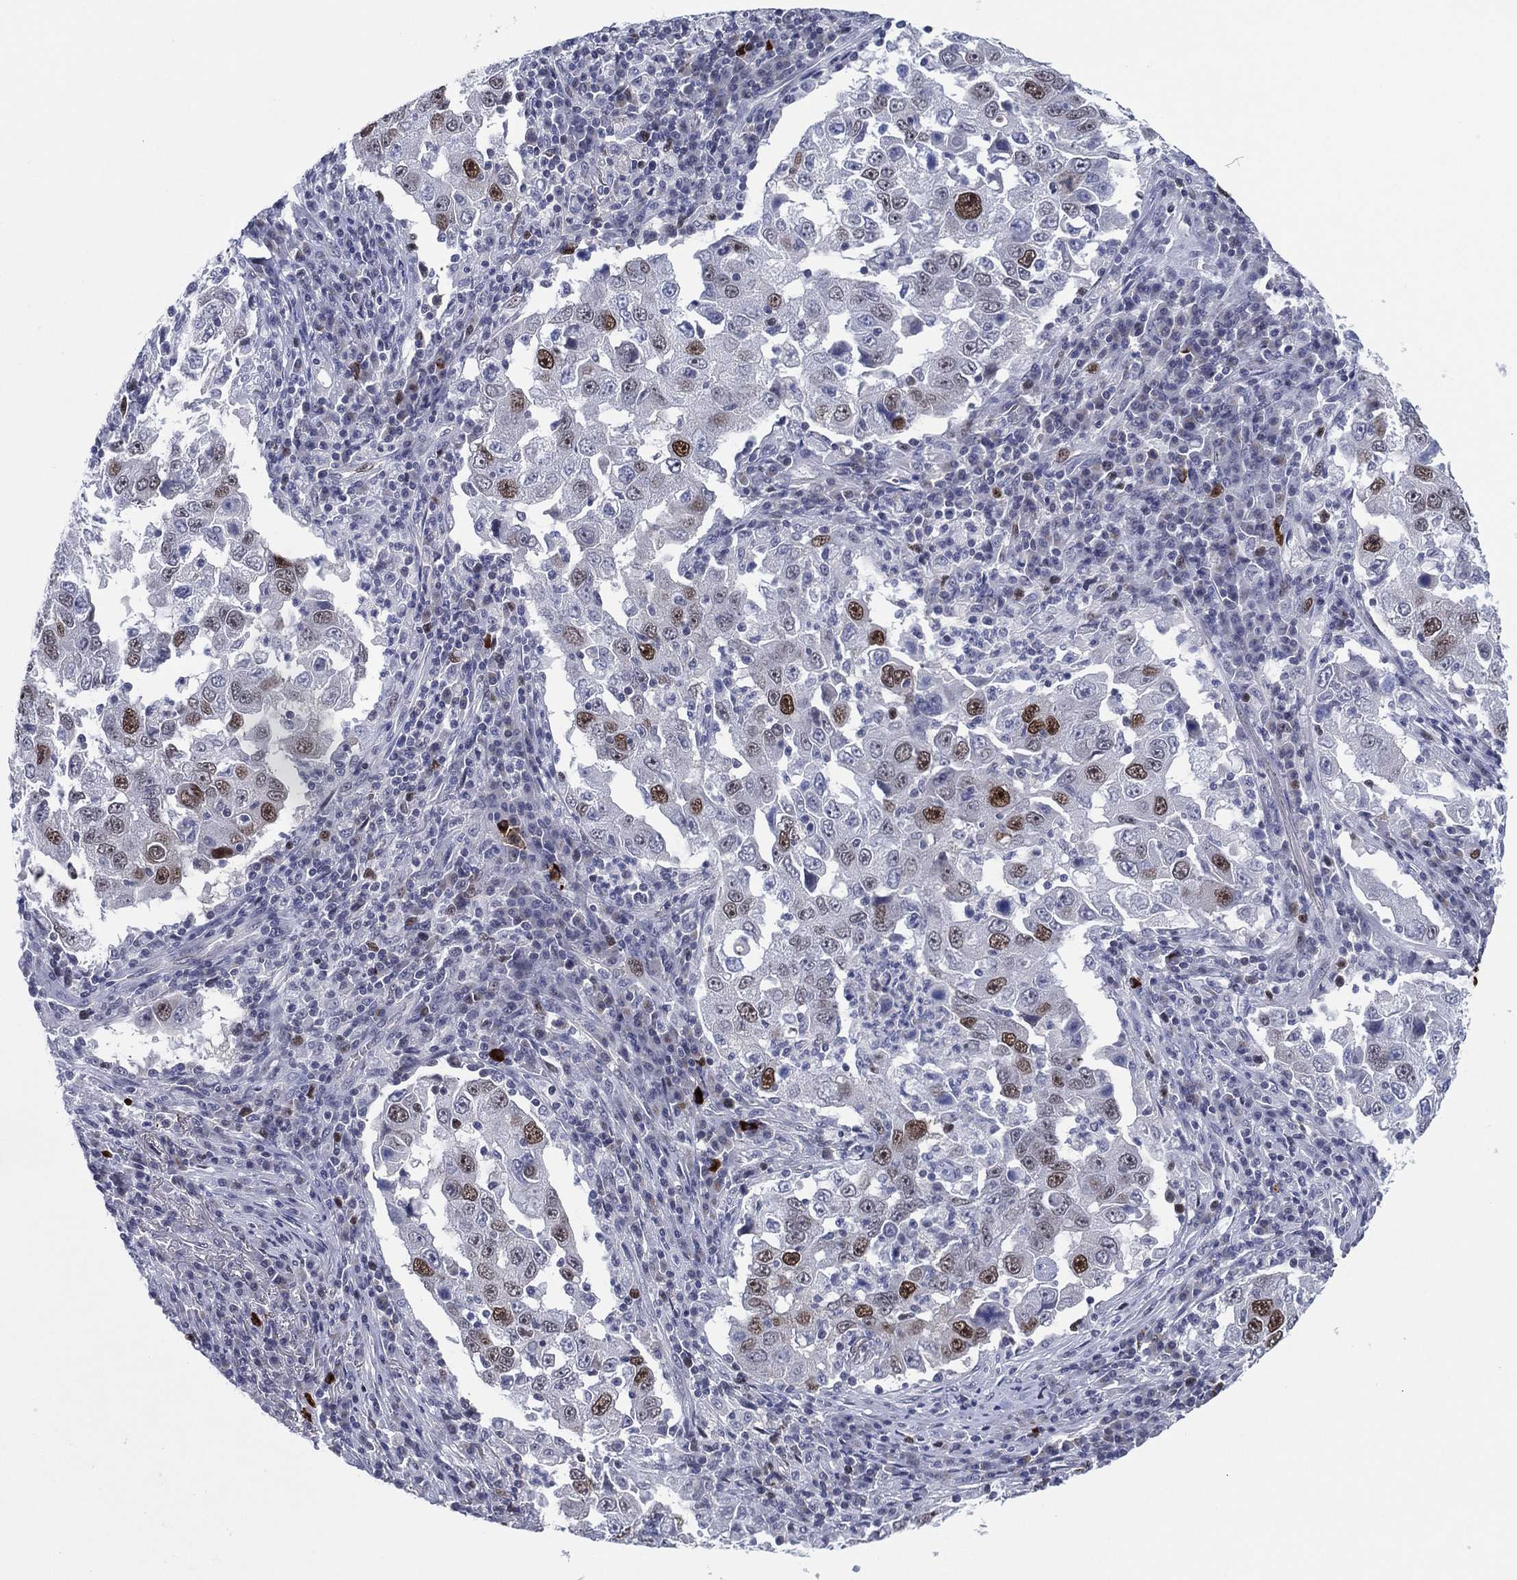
{"staining": {"intensity": "strong", "quantity": "<25%", "location": "nuclear"}, "tissue": "lung cancer", "cell_type": "Tumor cells", "image_type": "cancer", "snomed": [{"axis": "morphology", "description": "Adenocarcinoma, NOS"}, {"axis": "topography", "description": "Lung"}], "caption": "Brown immunohistochemical staining in human lung cancer (adenocarcinoma) displays strong nuclear staining in approximately <25% of tumor cells.", "gene": "GATA6", "patient": {"sex": "male", "age": 73}}